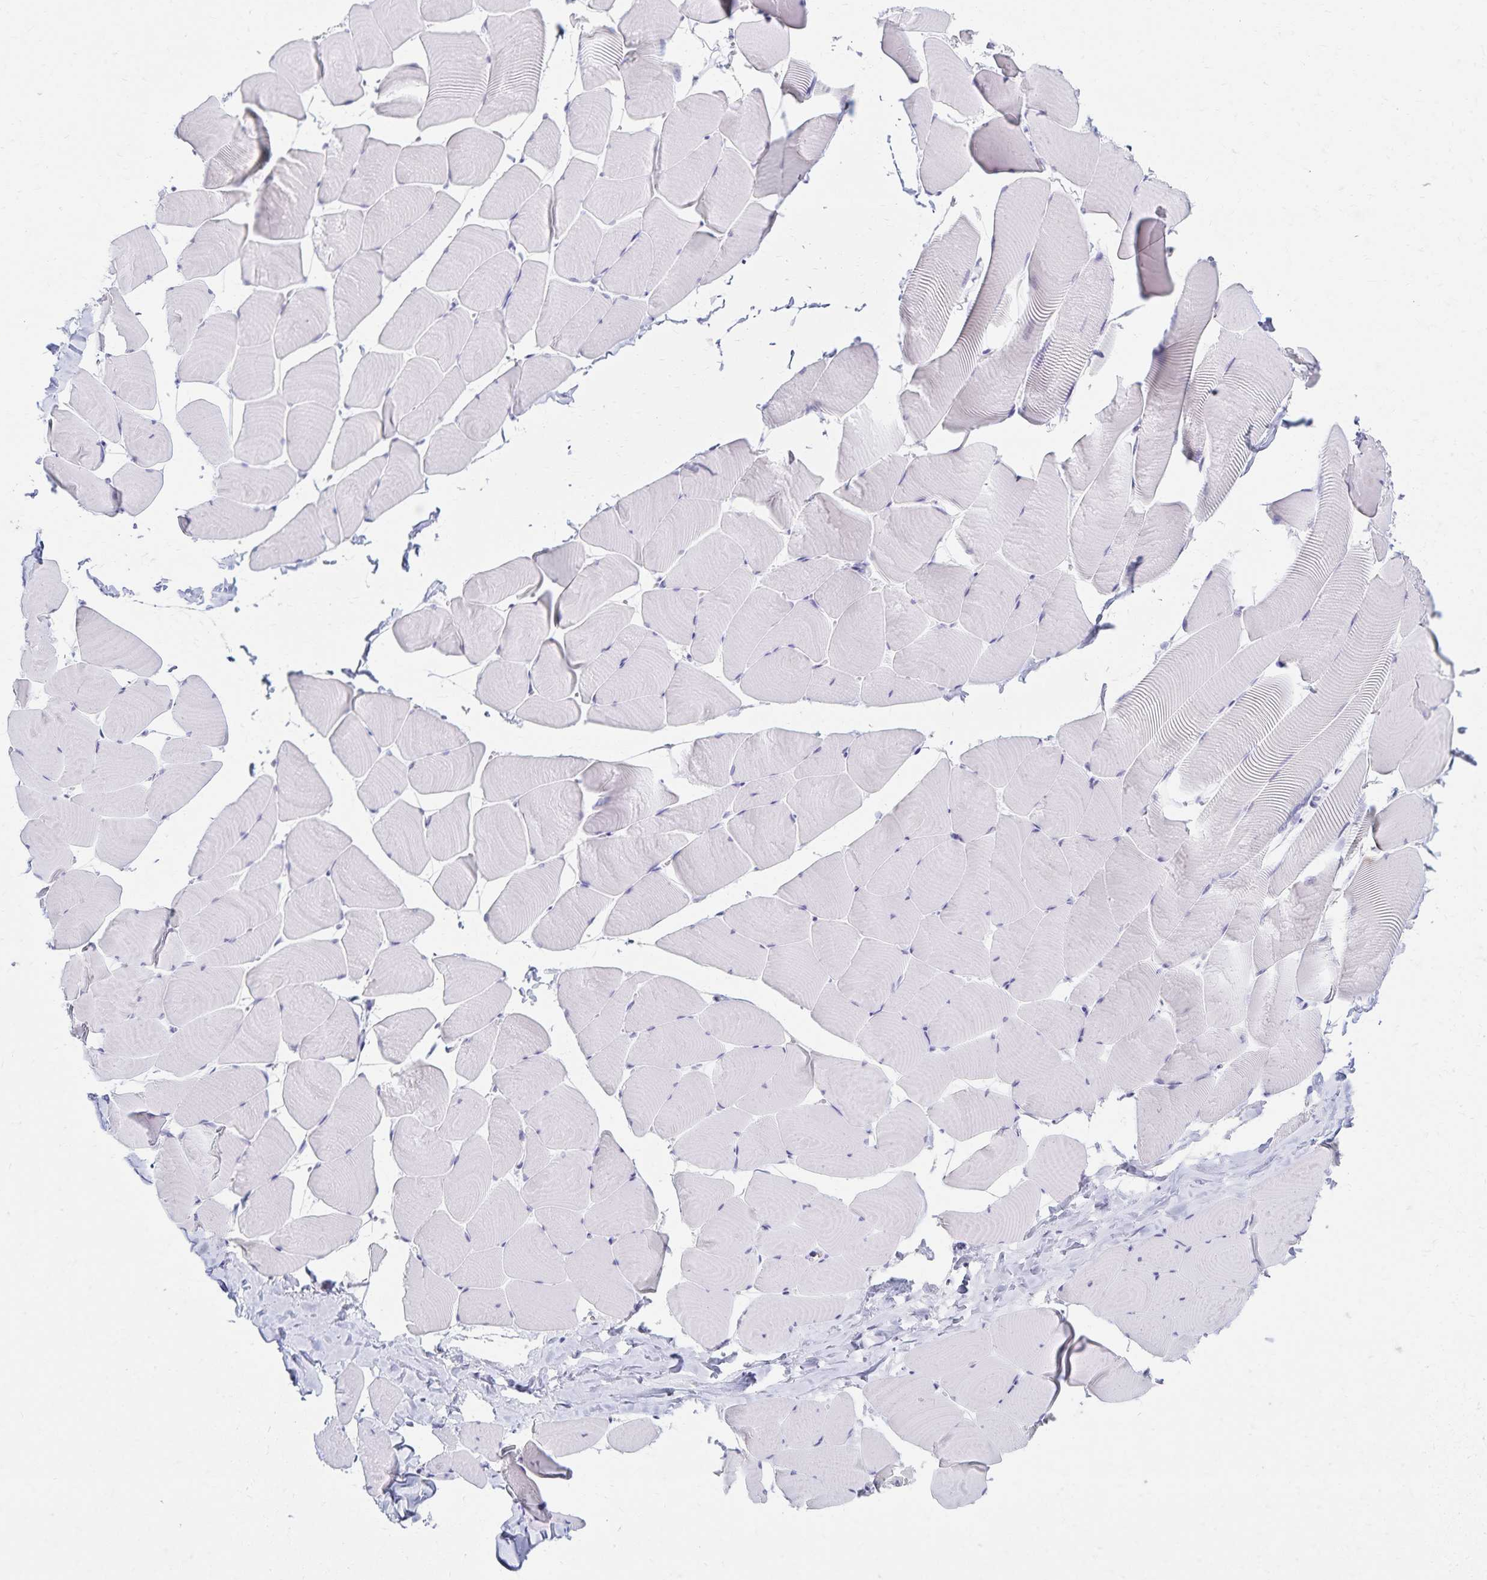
{"staining": {"intensity": "negative", "quantity": "none", "location": "none"}, "tissue": "skeletal muscle", "cell_type": "Myocytes", "image_type": "normal", "snomed": [{"axis": "morphology", "description": "Normal tissue, NOS"}, {"axis": "topography", "description": "Skeletal muscle"}], "caption": "This is an IHC histopathology image of unremarkable human skeletal muscle. There is no expression in myocytes.", "gene": "C2orf50", "patient": {"sex": "male", "age": 25}}